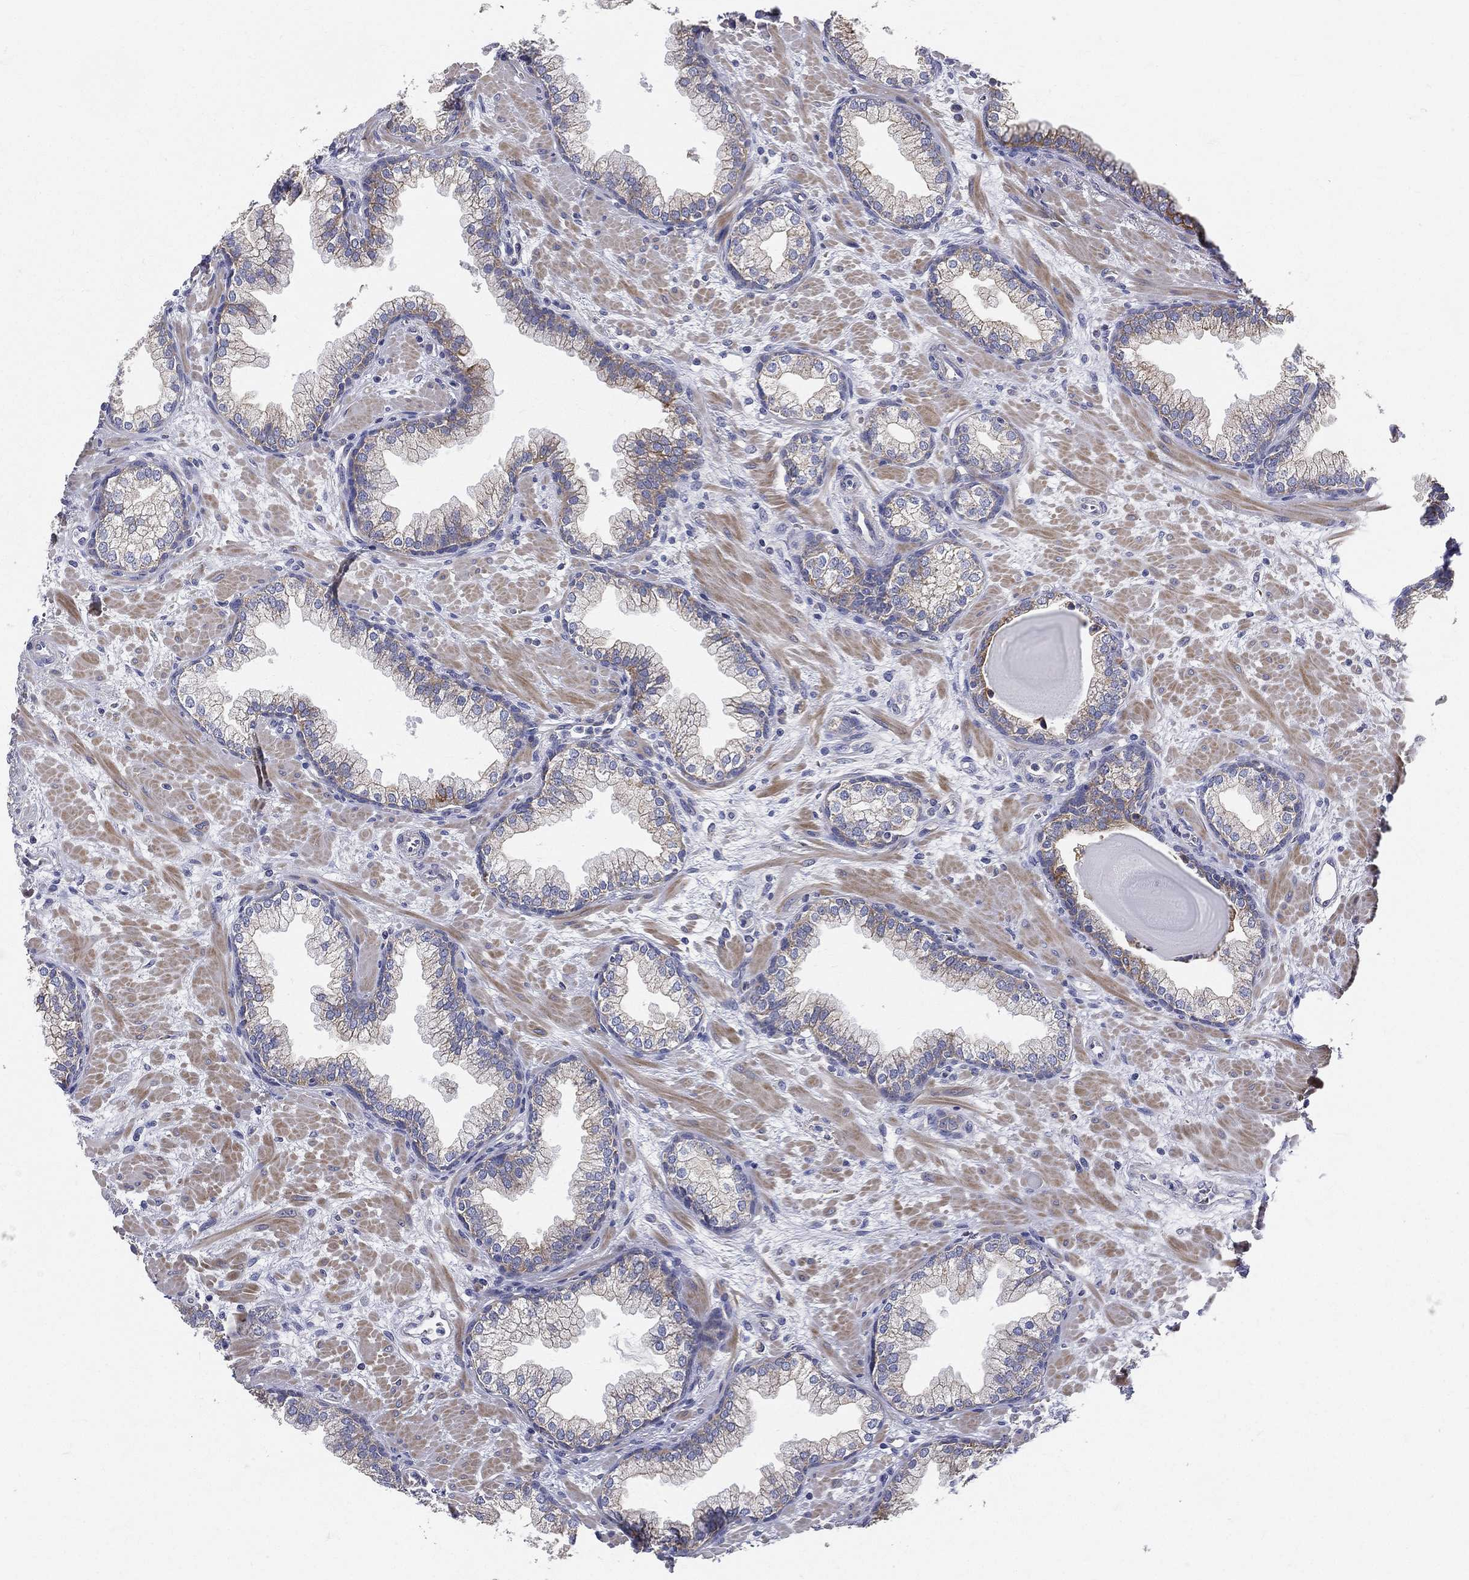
{"staining": {"intensity": "weak", "quantity": "<25%", "location": "cytoplasmic/membranous"}, "tissue": "prostate", "cell_type": "Glandular cells", "image_type": "normal", "snomed": [{"axis": "morphology", "description": "Normal tissue, NOS"}, {"axis": "topography", "description": "Prostate"}], "caption": "Immunohistochemistry of unremarkable prostate displays no staining in glandular cells.", "gene": "PWWP3A", "patient": {"sex": "male", "age": 63}}